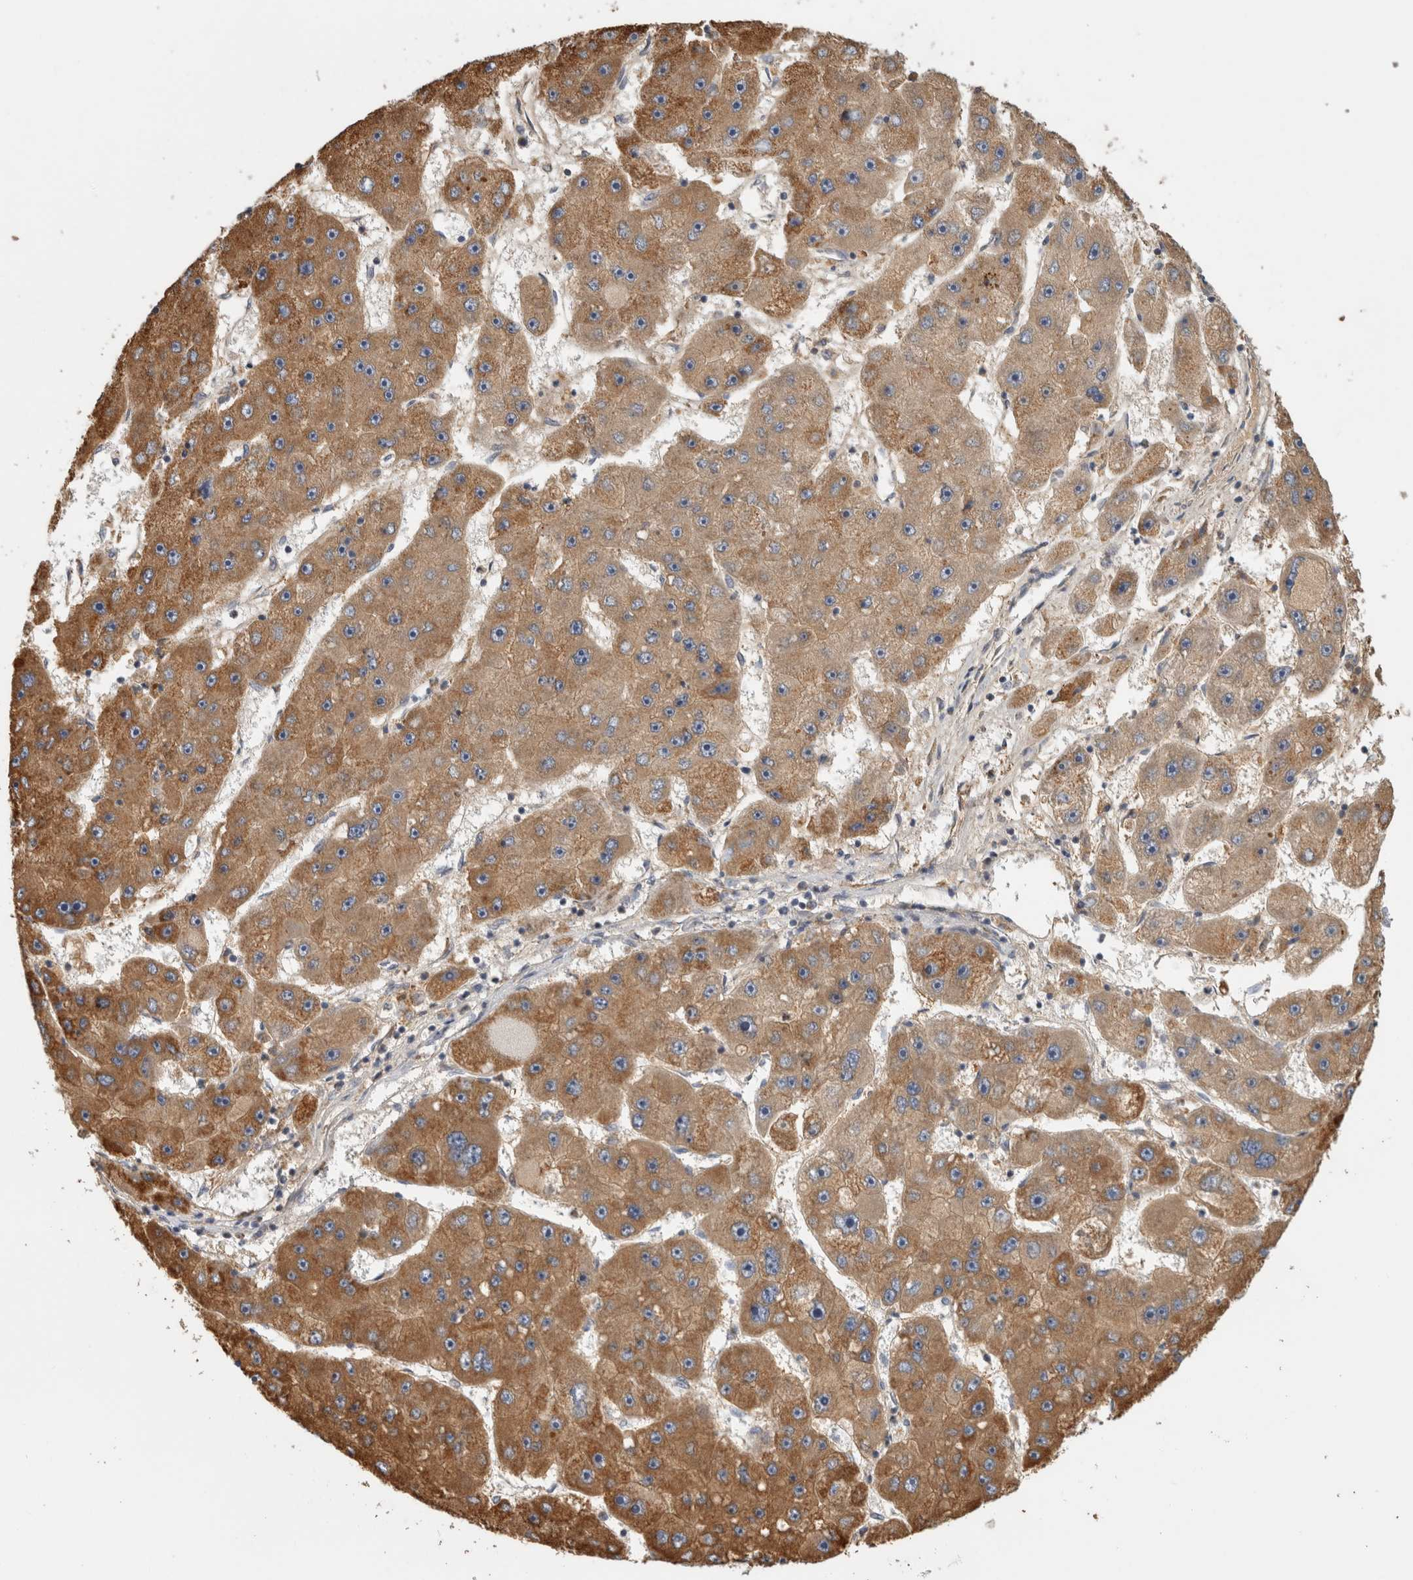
{"staining": {"intensity": "moderate", "quantity": ">75%", "location": "cytoplasmic/membranous"}, "tissue": "liver cancer", "cell_type": "Tumor cells", "image_type": "cancer", "snomed": [{"axis": "morphology", "description": "Carcinoma, Hepatocellular, NOS"}, {"axis": "topography", "description": "Liver"}], "caption": "This image displays immunohistochemistry staining of human liver hepatocellular carcinoma, with medium moderate cytoplasmic/membranous positivity in about >75% of tumor cells.", "gene": "ST8SIA1", "patient": {"sex": "female", "age": 61}}